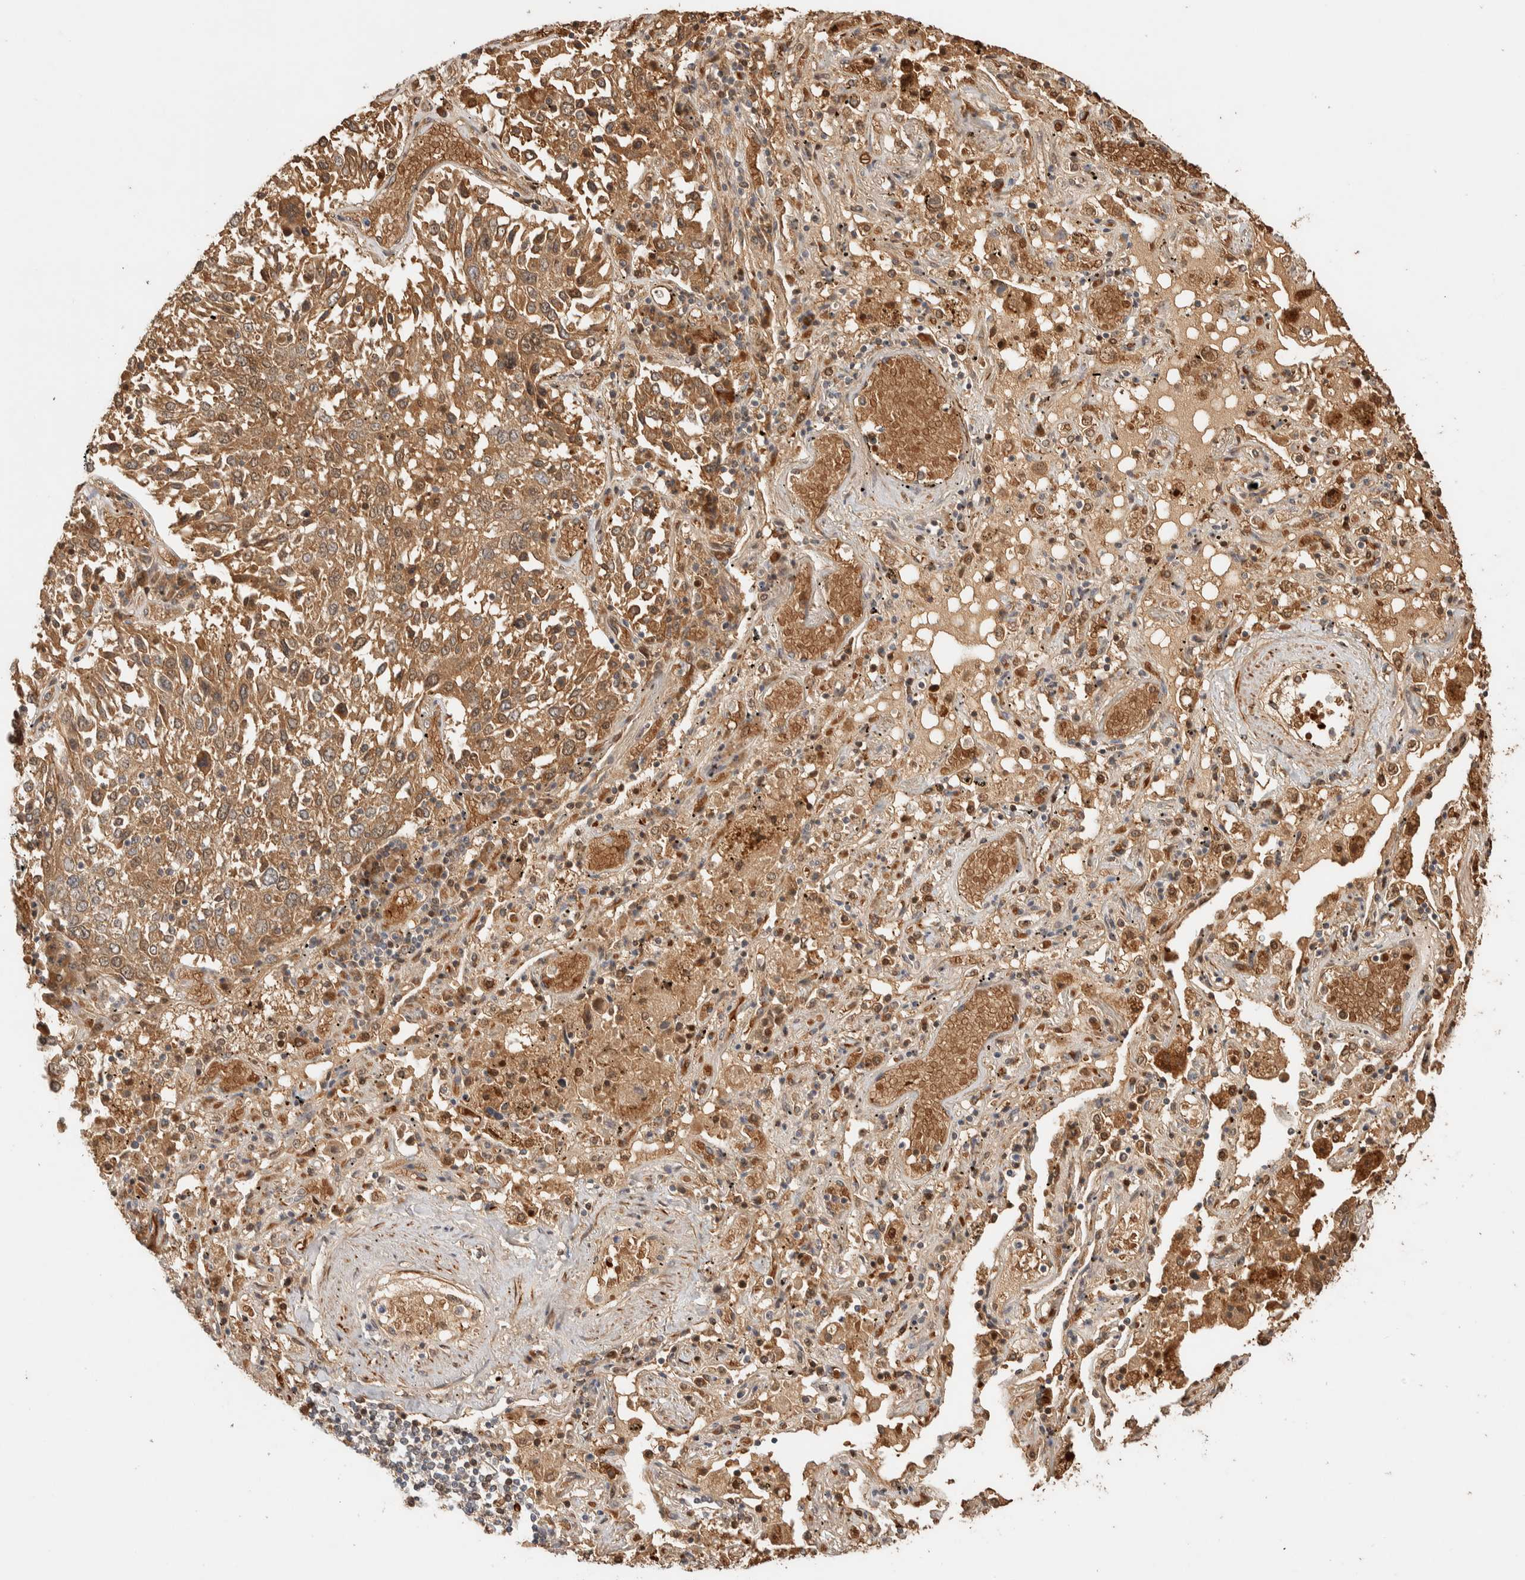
{"staining": {"intensity": "moderate", "quantity": ">75%", "location": "cytoplasmic/membranous"}, "tissue": "lung cancer", "cell_type": "Tumor cells", "image_type": "cancer", "snomed": [{"axis": "morphology", "description": "Squamous cell carcinoma, NOS"}, {"axis": "topography", "description": "Lung"}], "caption": "Lung cancer stained for a protein (brown) exhibits moderate cytoplasmic/membranous positive expression in approximately >75% of tumor cells.", "gene": "TTI2", "patient": {"sex": "male", "age": 65}}